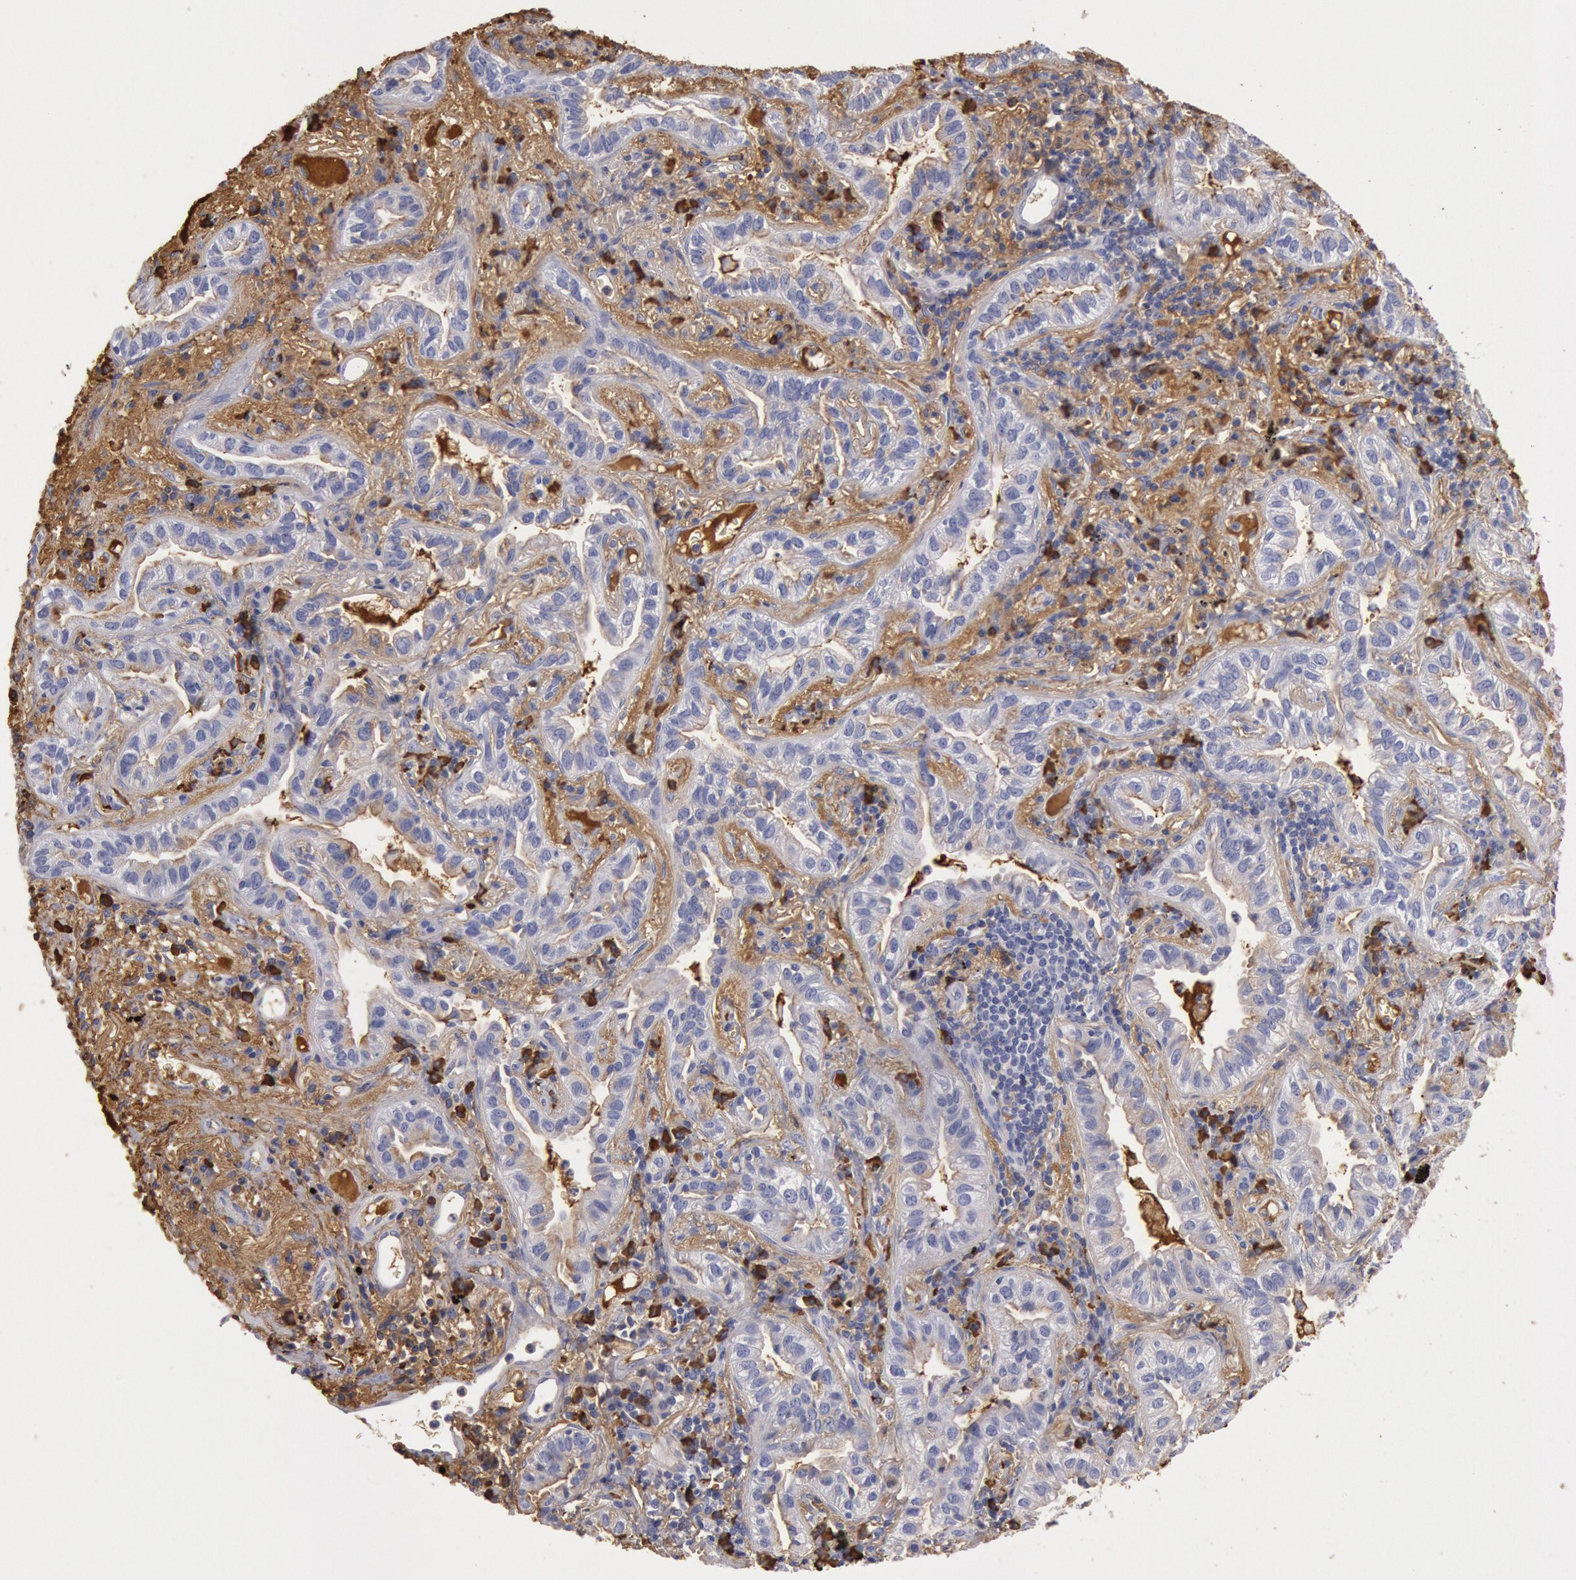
{"staining": {"intensity": "negative", "quantity": "none", "location": "none"}, "tissue": "lung cancer", "cell_type": "Tumor cells", "image_type": "cancer", "snomed": [{"axis": "morphology", "description": "Adenocarcinoma, NOS"}, {"axis": "topography", "description": "Lung"}], "caption": "The micrograph exhibits no staining of tumor cells in adenocarcinoma (lung).", "gene": "IGHA1", "patient": {"sex": "female", "age": 50}}